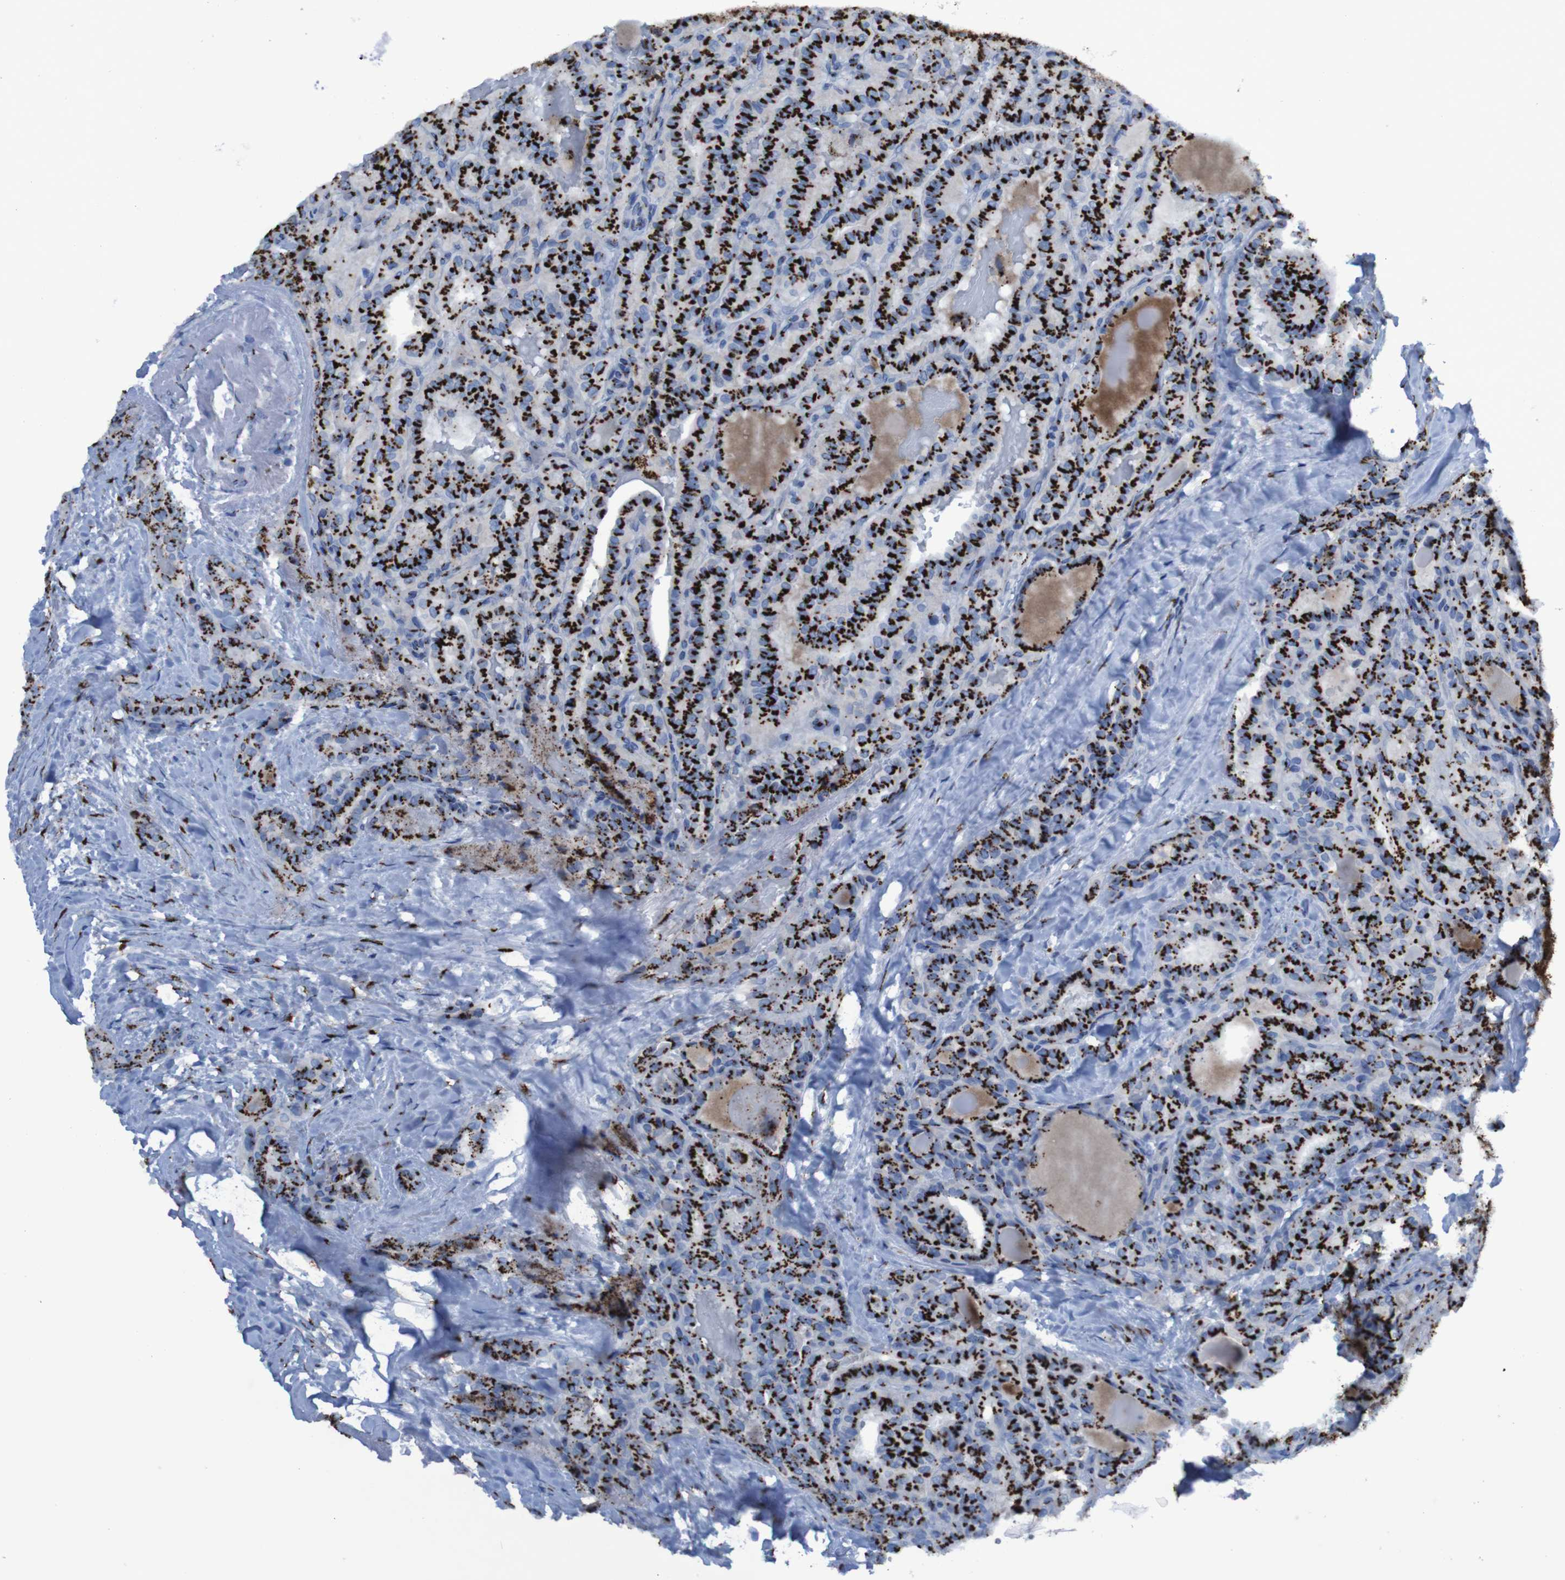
{"staining": {"intensity": "strong", "quantity": ">75%", "location": "cytoplasmic/membranous"}, "tissue": "thyroid cancer", "cell_type": "Tumor cells", "image_type": "cancer", "snomed": [{"axis": "morphology", "description": "Papillary adenocarcinoma, NOS"}, {"axis": "topography", "description": "Thyroid gland"}], "caption": "Protein analysis of thyroid cancer tissue shows strong cytoplasmic/membranous staining in approximately >75% of tumor cells.", "gene": "GOLM1", "patient": {"sex": "male", "age": 77}}